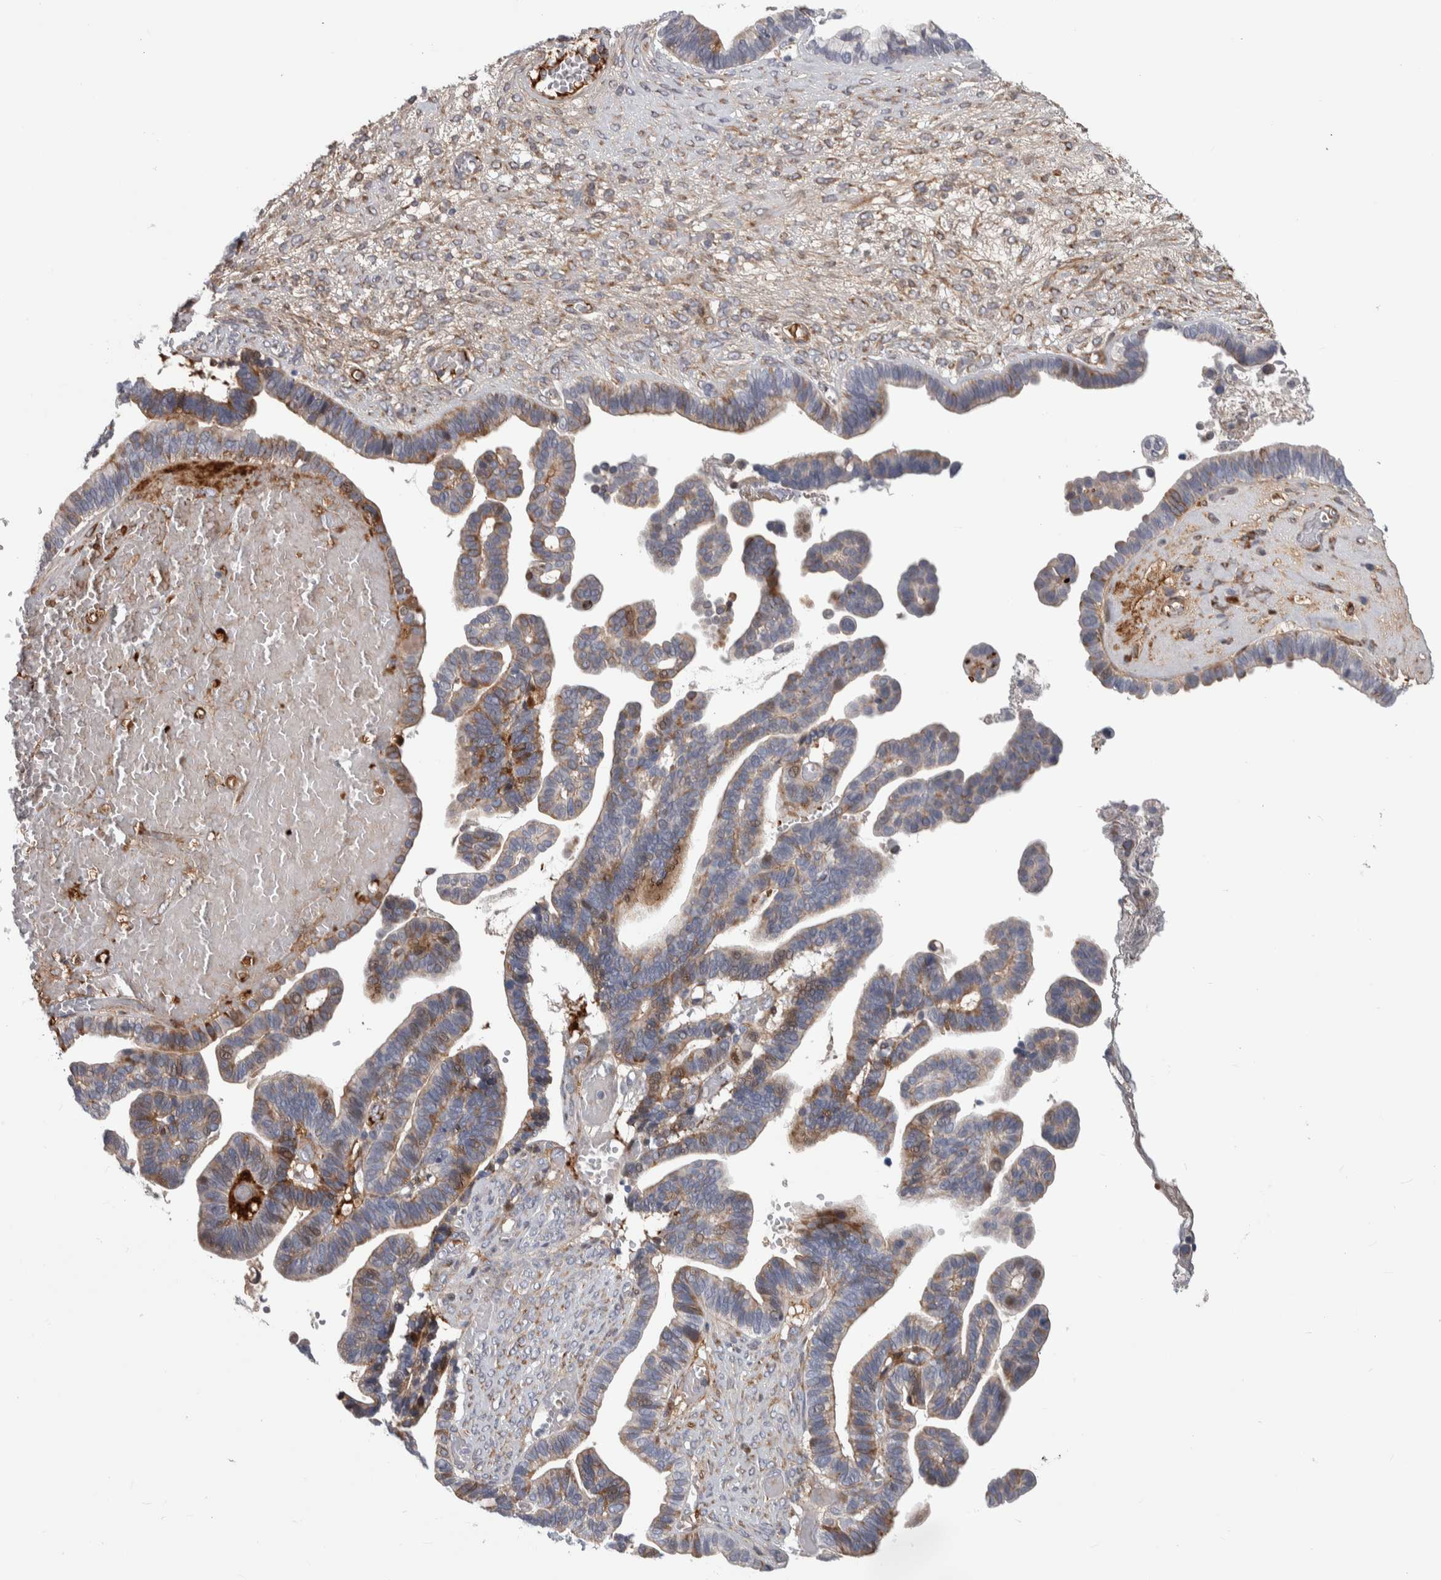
{"staining": {"intensity": "weak", "quantity": "25%-75%", "location": "cytoplasmic/membranous"}, "tissue": "ovarian cancer", "cell_type": "Tumor cells", "image_type": "cancer", "snomed": [{"axis": "morphology", "description": "Cystadenocarcinoma, serous, NOS"}, {"axis": "topography", "description": "Ovary"}], "caption": "Immunohistochemistry staining of ovarian cancer (serous cystadenocarcinoma), which exhibits low levels of weak cytoplasmic/membranous expression in about 25%-75% of tumor cells indicating weak cytoplasmic/membranous protein staining. The staining was performed using DAB (brown) for protein detection and nuclei were counterstained in hematoxylin (blue).", "gene": "PSMG3", "patient": {"sex": "female", "age": 56}}